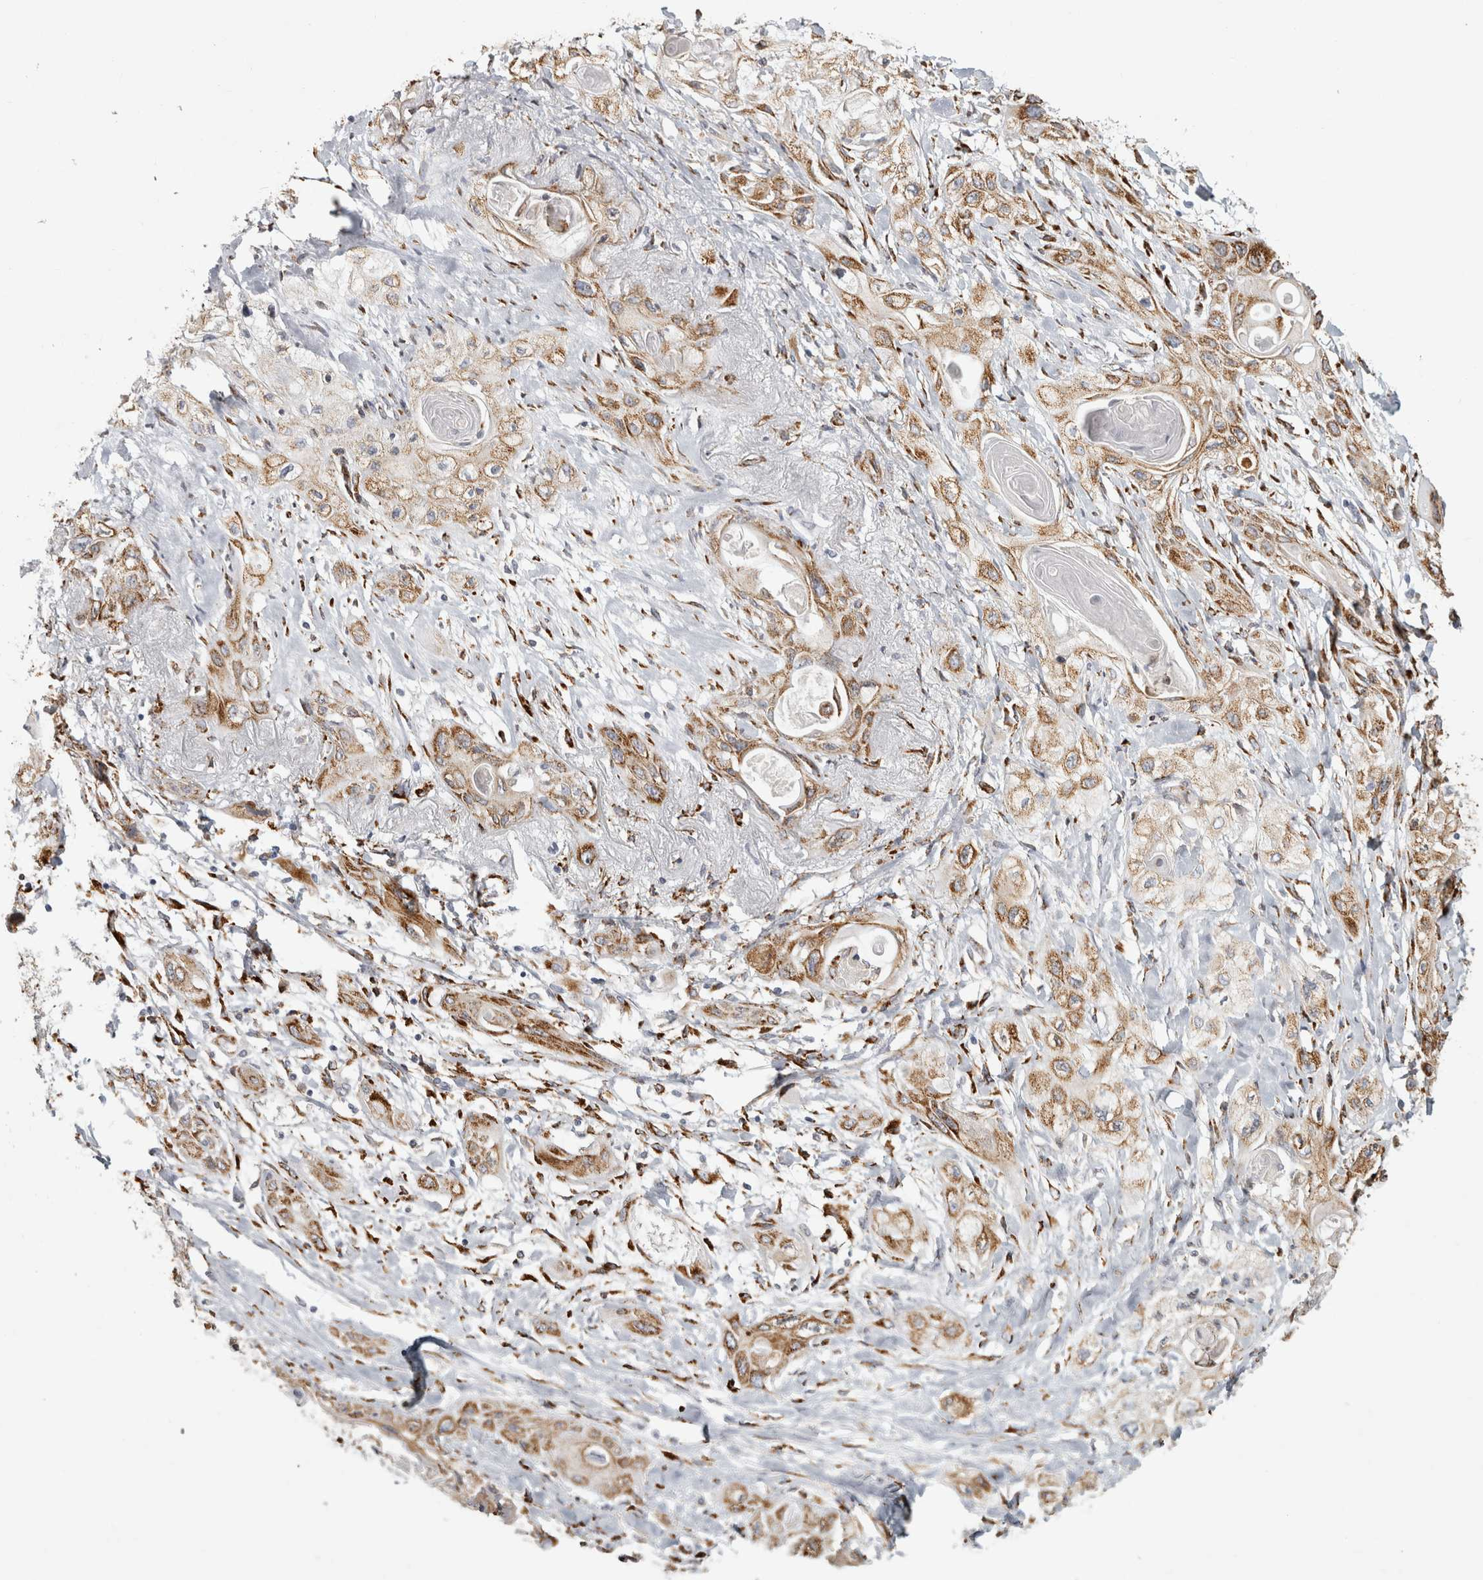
{"staining": {"intensity": "moderate", "quantity": ">75%", "location": "cytoplasmic/membranous"}, "tissue": "lung cancer", "cell_type": "Tumor cells", "image_type": "cancer", "snomed": [{"axis": "morphology", "description": "Squamous cell carcinoma, NOS"}, {"axis": "topography", "description": "Lung"}], "caption": "Protein expression analysis of human squamous cell carcinoma (lung) reveals moderate cytoplasmic/membranous positivity in about >75% of tumor cells. (DAB IHC with brightfield microscopy, high magnification).", "gene": "OSTN", "patient": {"sex": "female", "age": 47}}